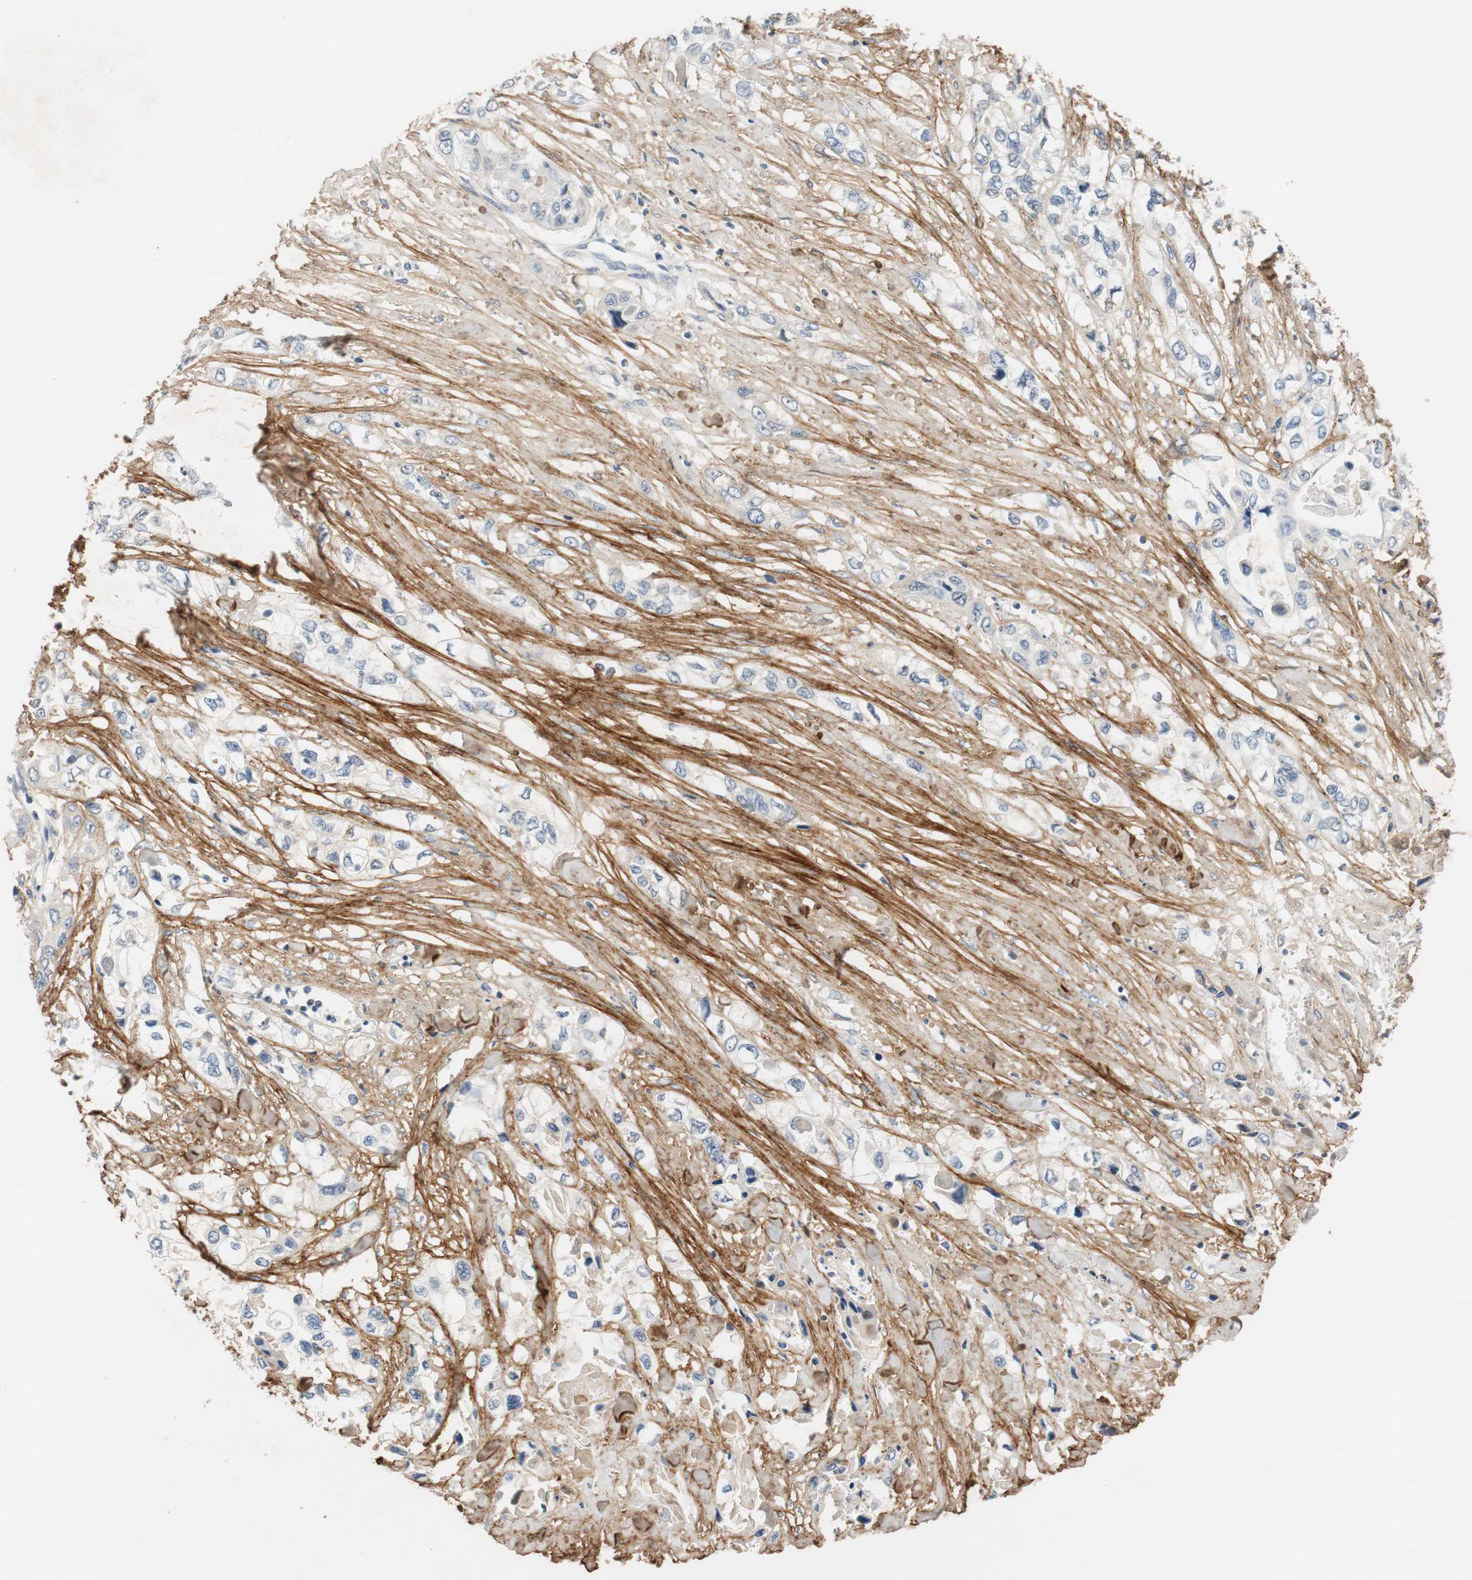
{"staining": {"intensity": "negative", "quantity": "none", "location": "none"}, "tissue": "pancreatic cancer", "cell_type": "Tumor cells", "image_type": "cancer", "snomed": [{"axis": "morphology", "description": "Adenocarcinoma, NOS"}, {"axis": "topography", "description": "Pancreas"}], "caption": "This is a micrograph of immunohistochemistry staining of pancreatic cancer (adenocarcinoma), which shows no staining in tumor cells.", "gene": "COL12A1", "patient": {"sex": "female", "age": 70}}